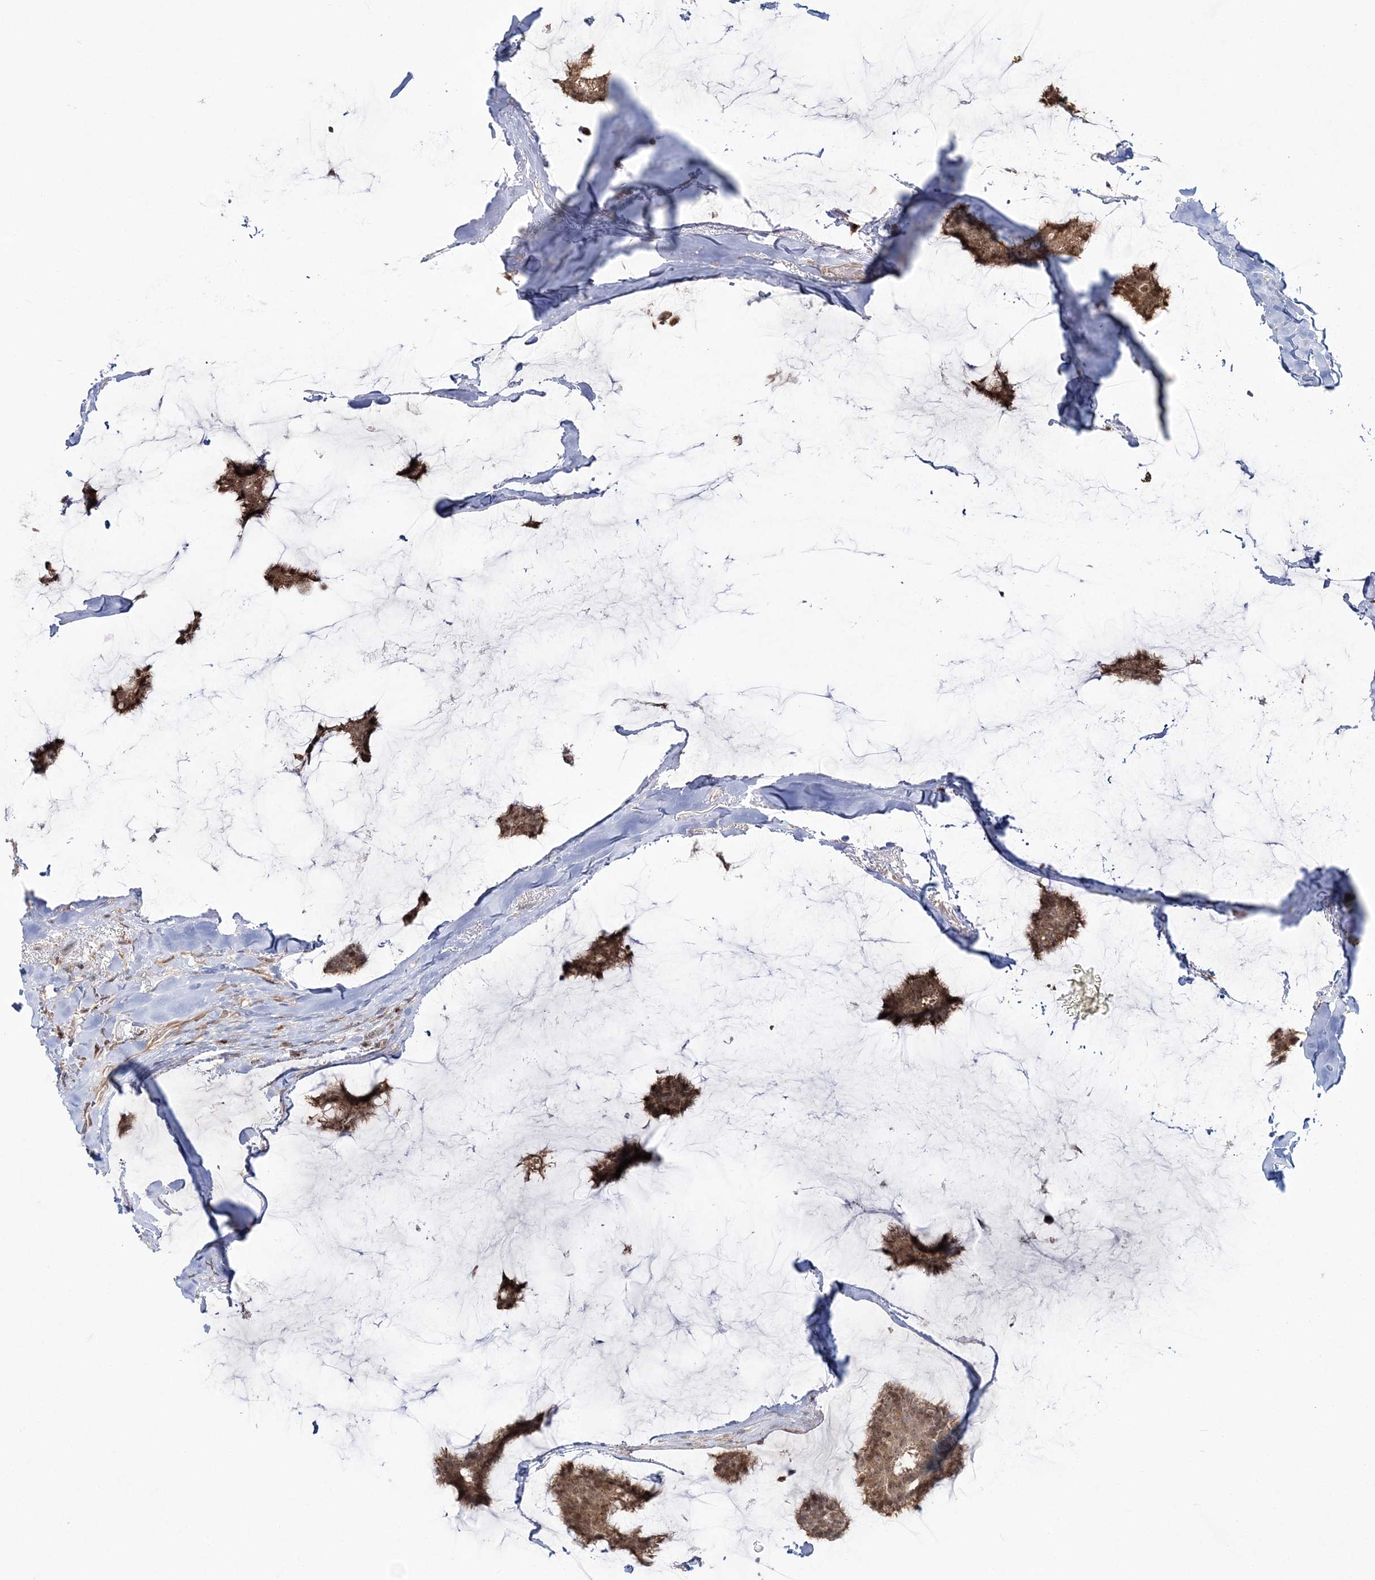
{"staining": {"intensity": "moderate", "quantity": ">75%", "location": "cytoplasmic/membranous,nuclear"}, "tissue": "breast cancer", "cell_type": "Tumor cells", "image_type": "cancer", "snomed": [{"axis": "morphology", "description": "Duct carcinoma"}, {"axis": "topography", "description": "Breast"}], "caption": "Breast cancer (infiltrating ductal carcinoma) stained for a protein displays moderate cytoplasmic/membranous and nuclear positivity in tumor cells.", "gene": "MOCS2", "patient": {"sex": "female", "age": 93}}